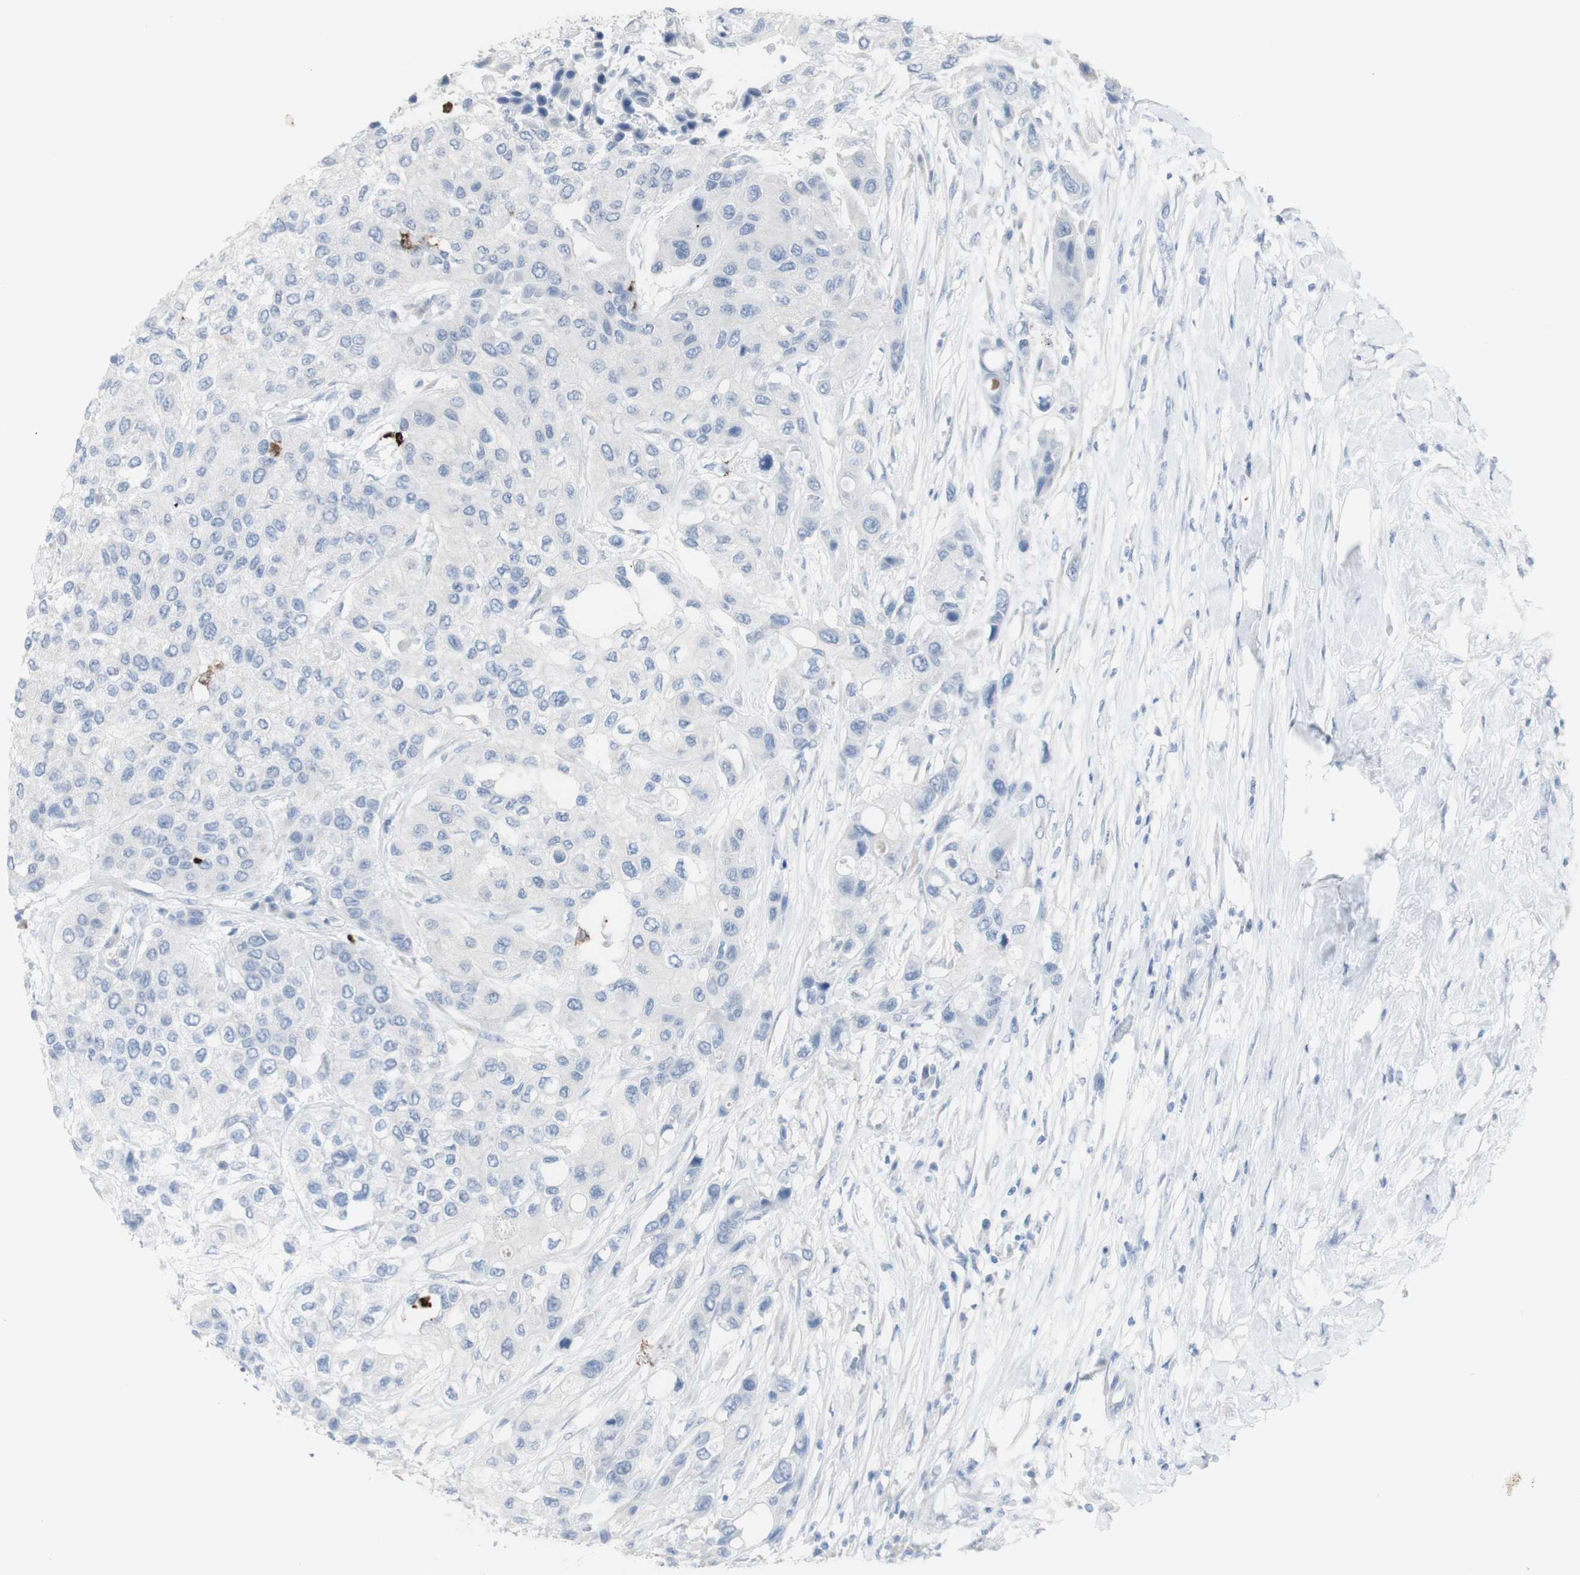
{"staining": {"intensity": "negative", "quantity": "none", "location": "none"}, "tissue": "urothelial cancer", "cell_type": "Tumor cells", "image_type": "cancer", "snomed": [{"axis": "morphology", "description": "Urothelial carcinoma, High grade"}, {"axis": "topography", "description": "Urinary bladder"}], "caption": "Immunohistochemistry (IHC) of human urothelial cancer exhibits no staining in tumor cells.", "gene": "CD207", "patient": {"sex": "female", "age": 56}}